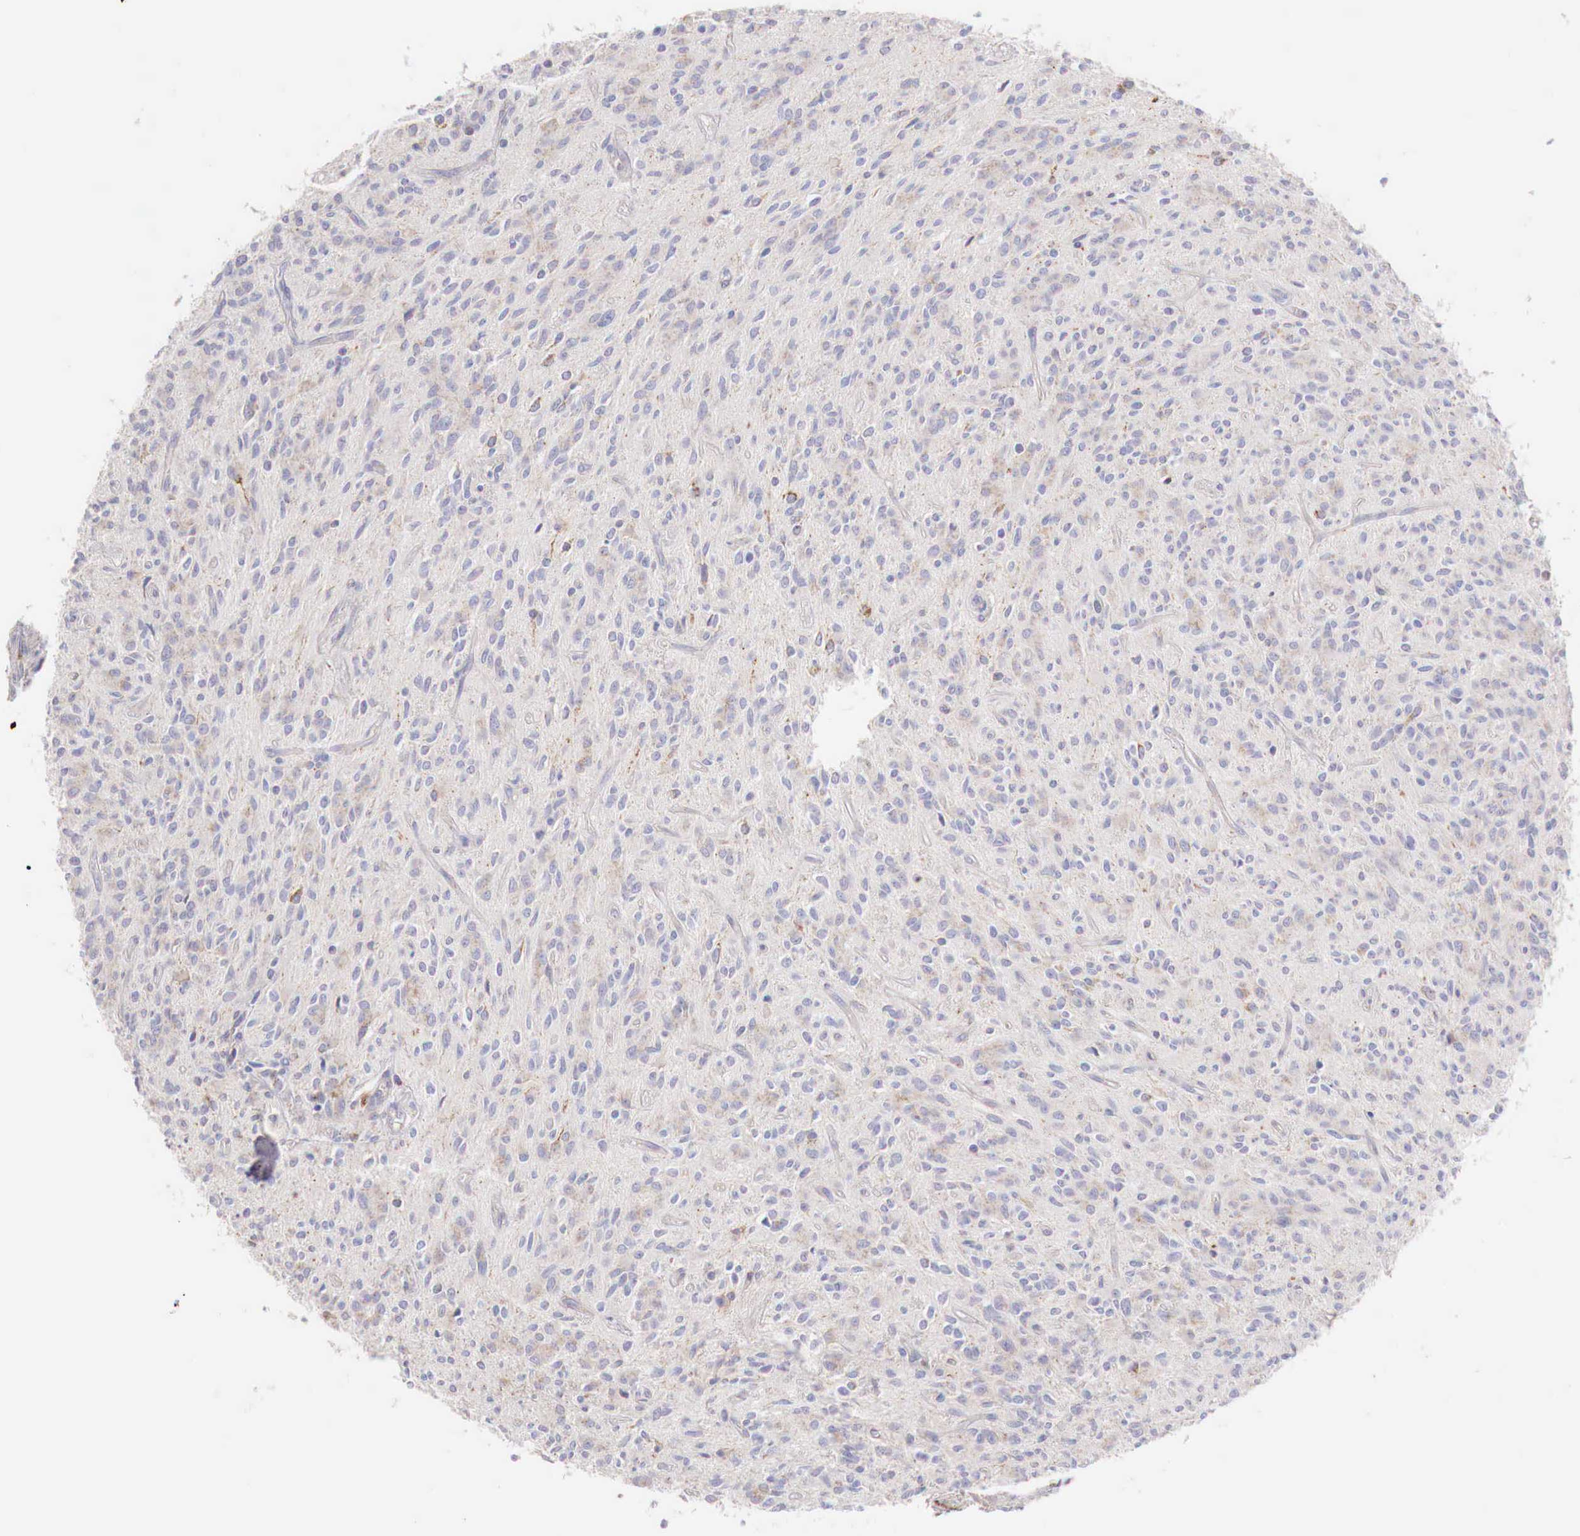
{"staining": {"intensity": "weak", "quantity": "<25%", "location": "cytoplasmic/membranous"}, "tissue": "glioma", "cell_type": "Tumor cells", "image_type": "cancer", "snomed": [{"axis": "morphology", "description": "Glioma, malignant, Low grade"}, {"axis": "topography", "description": "Brain"}], "caption": "DAB immunohistochemical staining of human glioma displays no significant expression in tumor cells.", "gene": "IDH3G", "patient": {"sex": "female", "age": 15}}